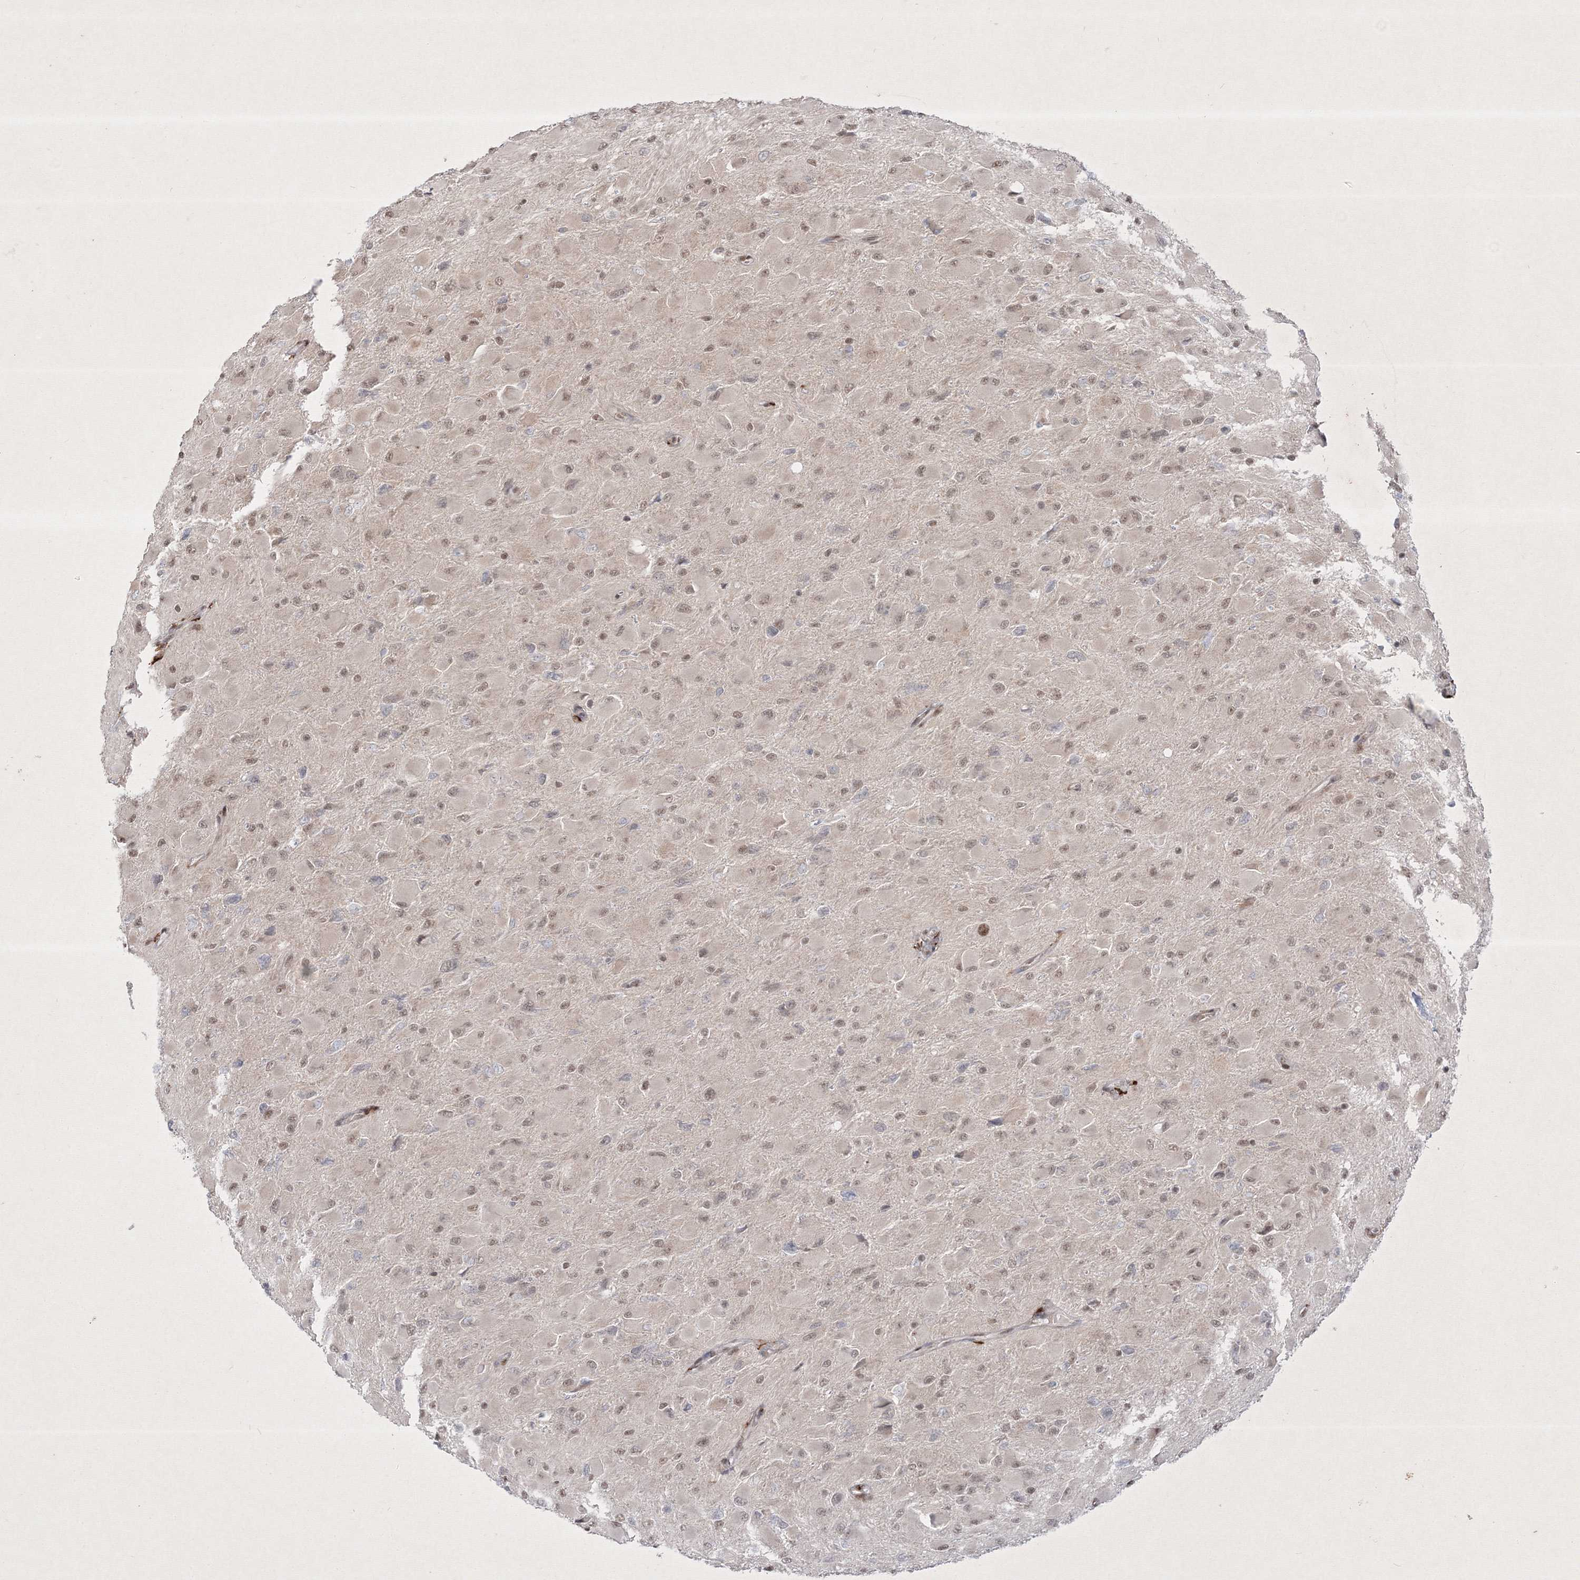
{"staining": {"intensity": "weak", "quantity": ">75%", "location": "nuclear"}, "tissue": "glioma", "cell_type": "Tumor cells", "image_type": "cancer", "snomed": [{"axis": "morphology", "description": "Glioma, malignant, High grade"}, {"axis": "topography", "description": "Cerebral cortex"}], "caption": "Immunohistochemical staining of human glioma displays low levels of weak nuclear positivity in about >75% of tumor cells.", "gene": "TAB1", "patient": {"sex": "female", "age": 36}}